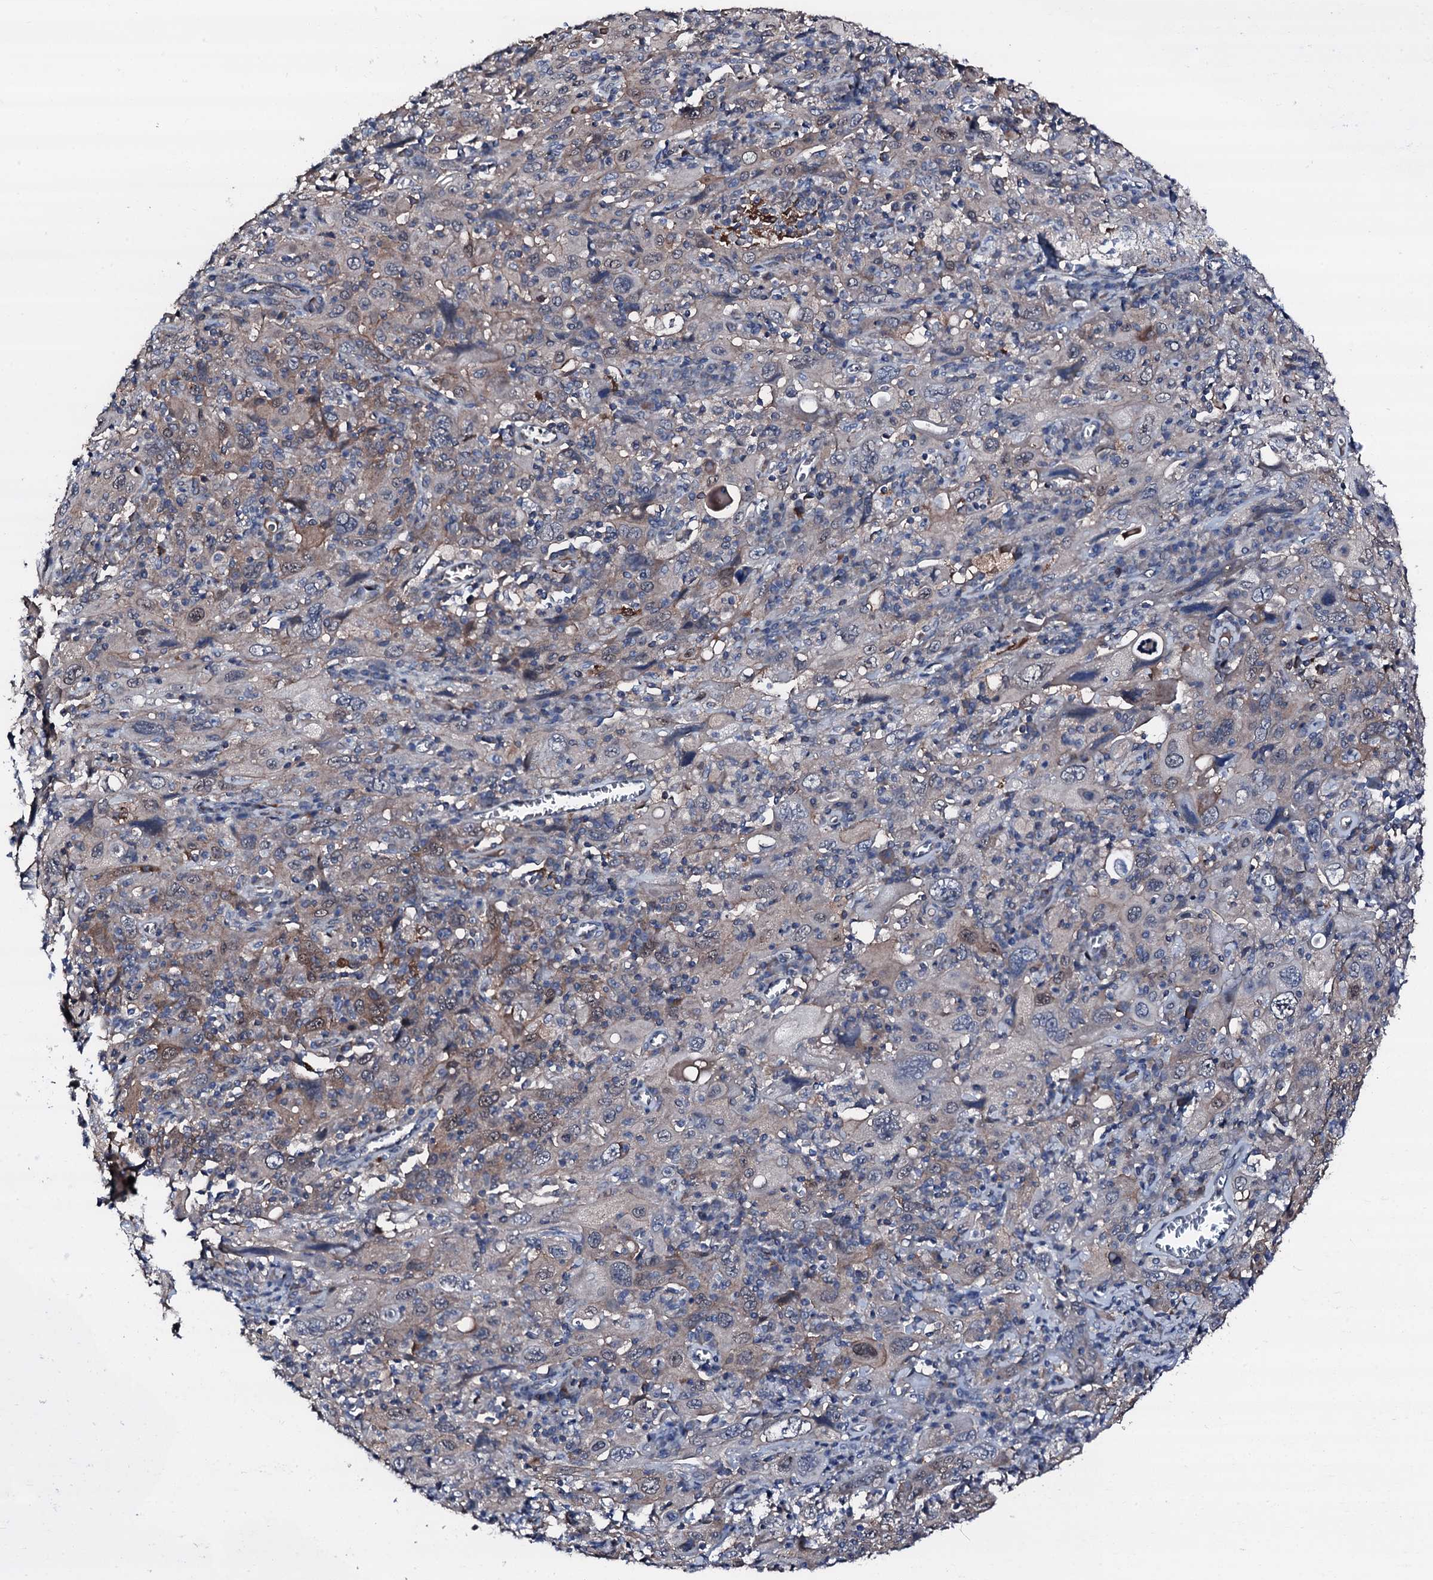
{"staining": {"intensity": "weak", "quantity": "<25%", "location": "cytoplasmic/membranous"}, "tissue": "cervical cancer", "cell_type": "Tumor cells", "image_type": "cancer", "snomed": [{"axis": "morphology", "description": "Squamous cell carcinoma, NOS"}, {"axis": "topography", "description": "Cervix"}], "caption": "High magnification brightfield microscopy of cervical cancer (squamous cell carcinoma) stained with DAB (brown) and counterstained with hematoxylin (blue): tumor cells show no significant expression.", "gene": "TRAFD1", "patient": {"sex": "female", "age": 46}}